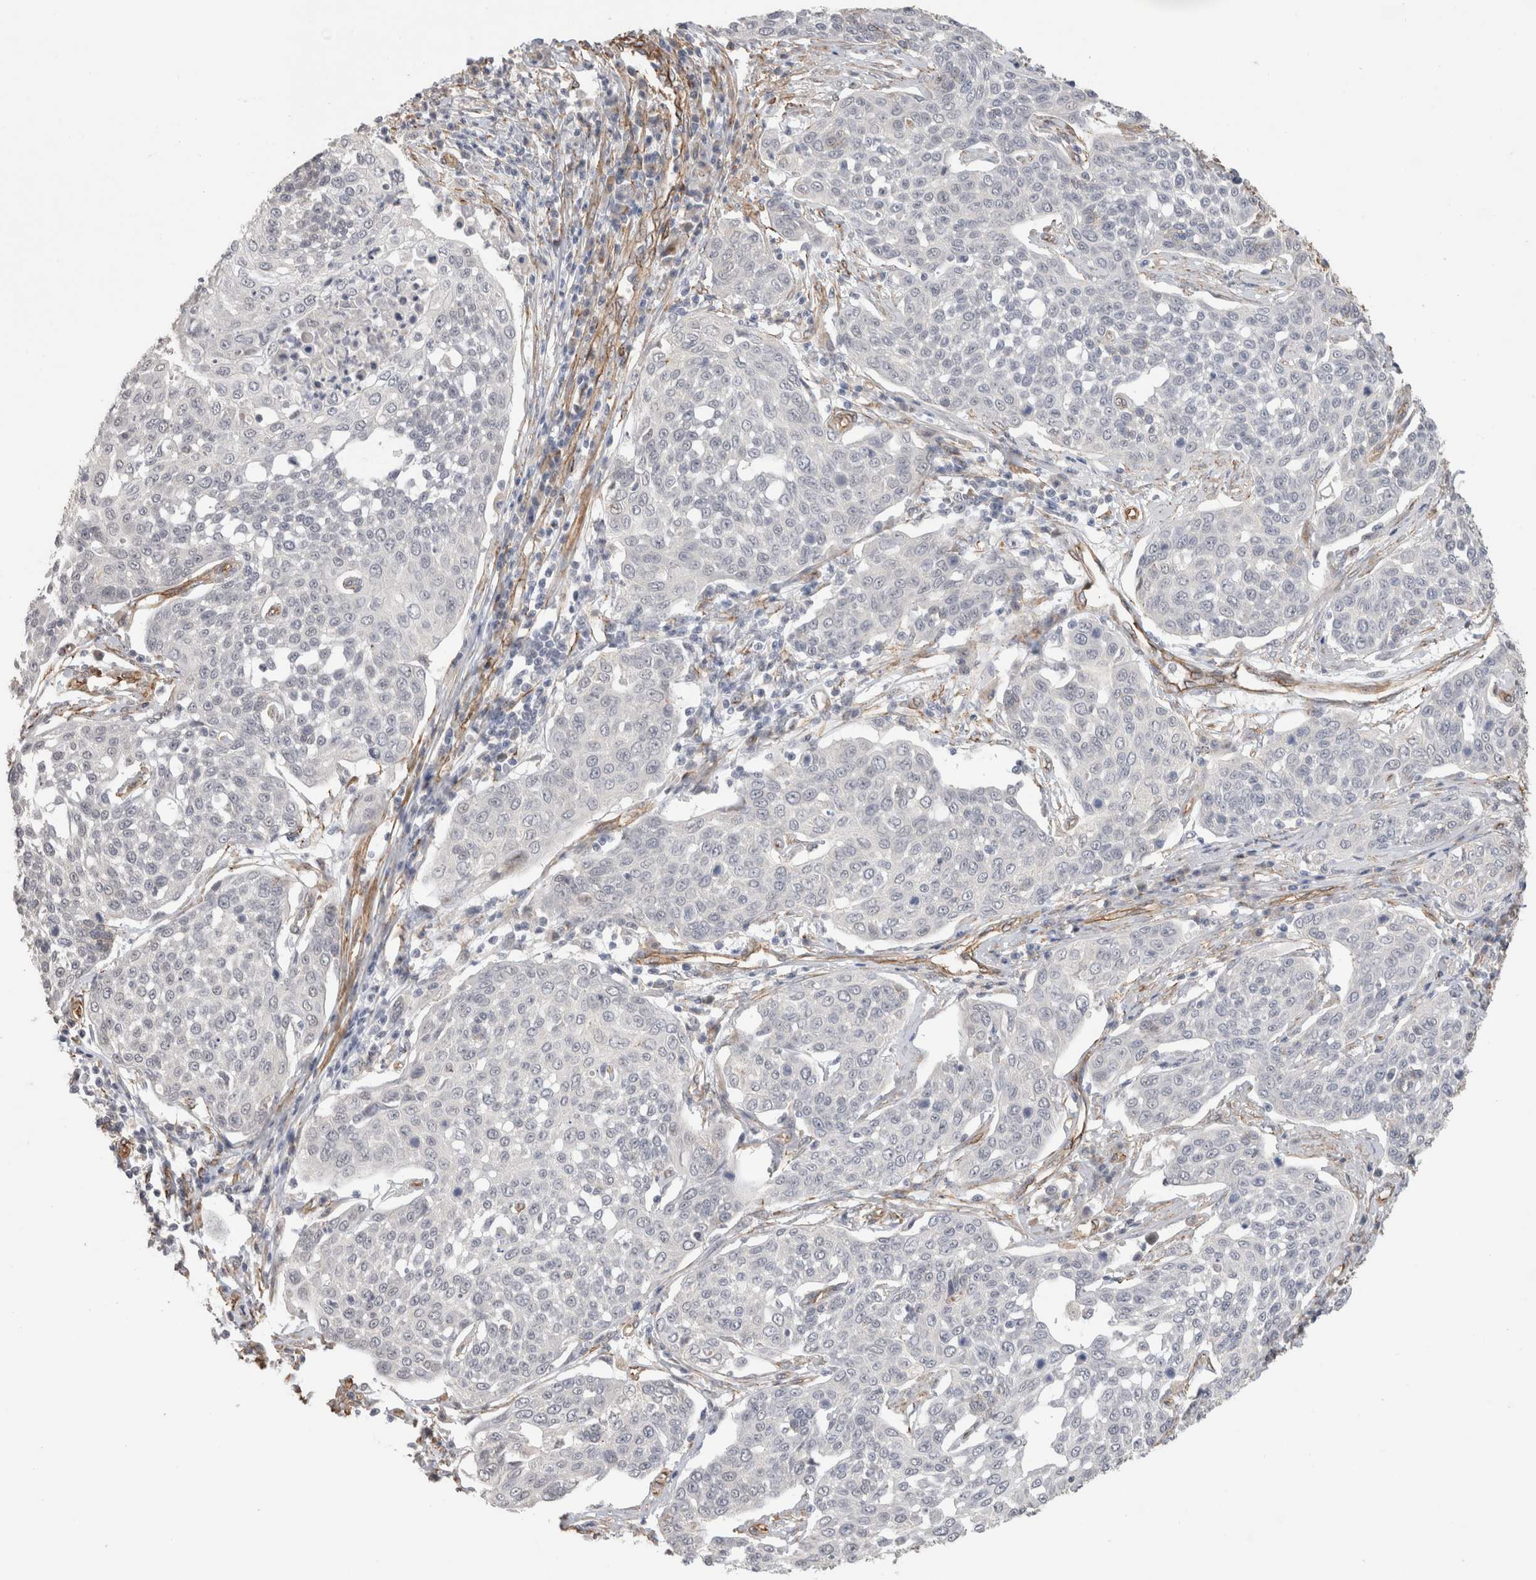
{"staining": {"intensity": "negative", "quantity": "none", "location": "none"}, "tissue": "cervical cancer", "cell_type": "Tumor cells", "image_type": "cancer", "snomed": [{"axis": "morphology", "description": "Squamous cell carcinoma, NOS"}, {"axis": "topography", "description": "Cervix"}], "caption": "Tumor cells are negative for protein expression in human cervical squamous cell carcinoma.", "gene": "CAAP1", "patient": {"sex": "female", "age": 34}}